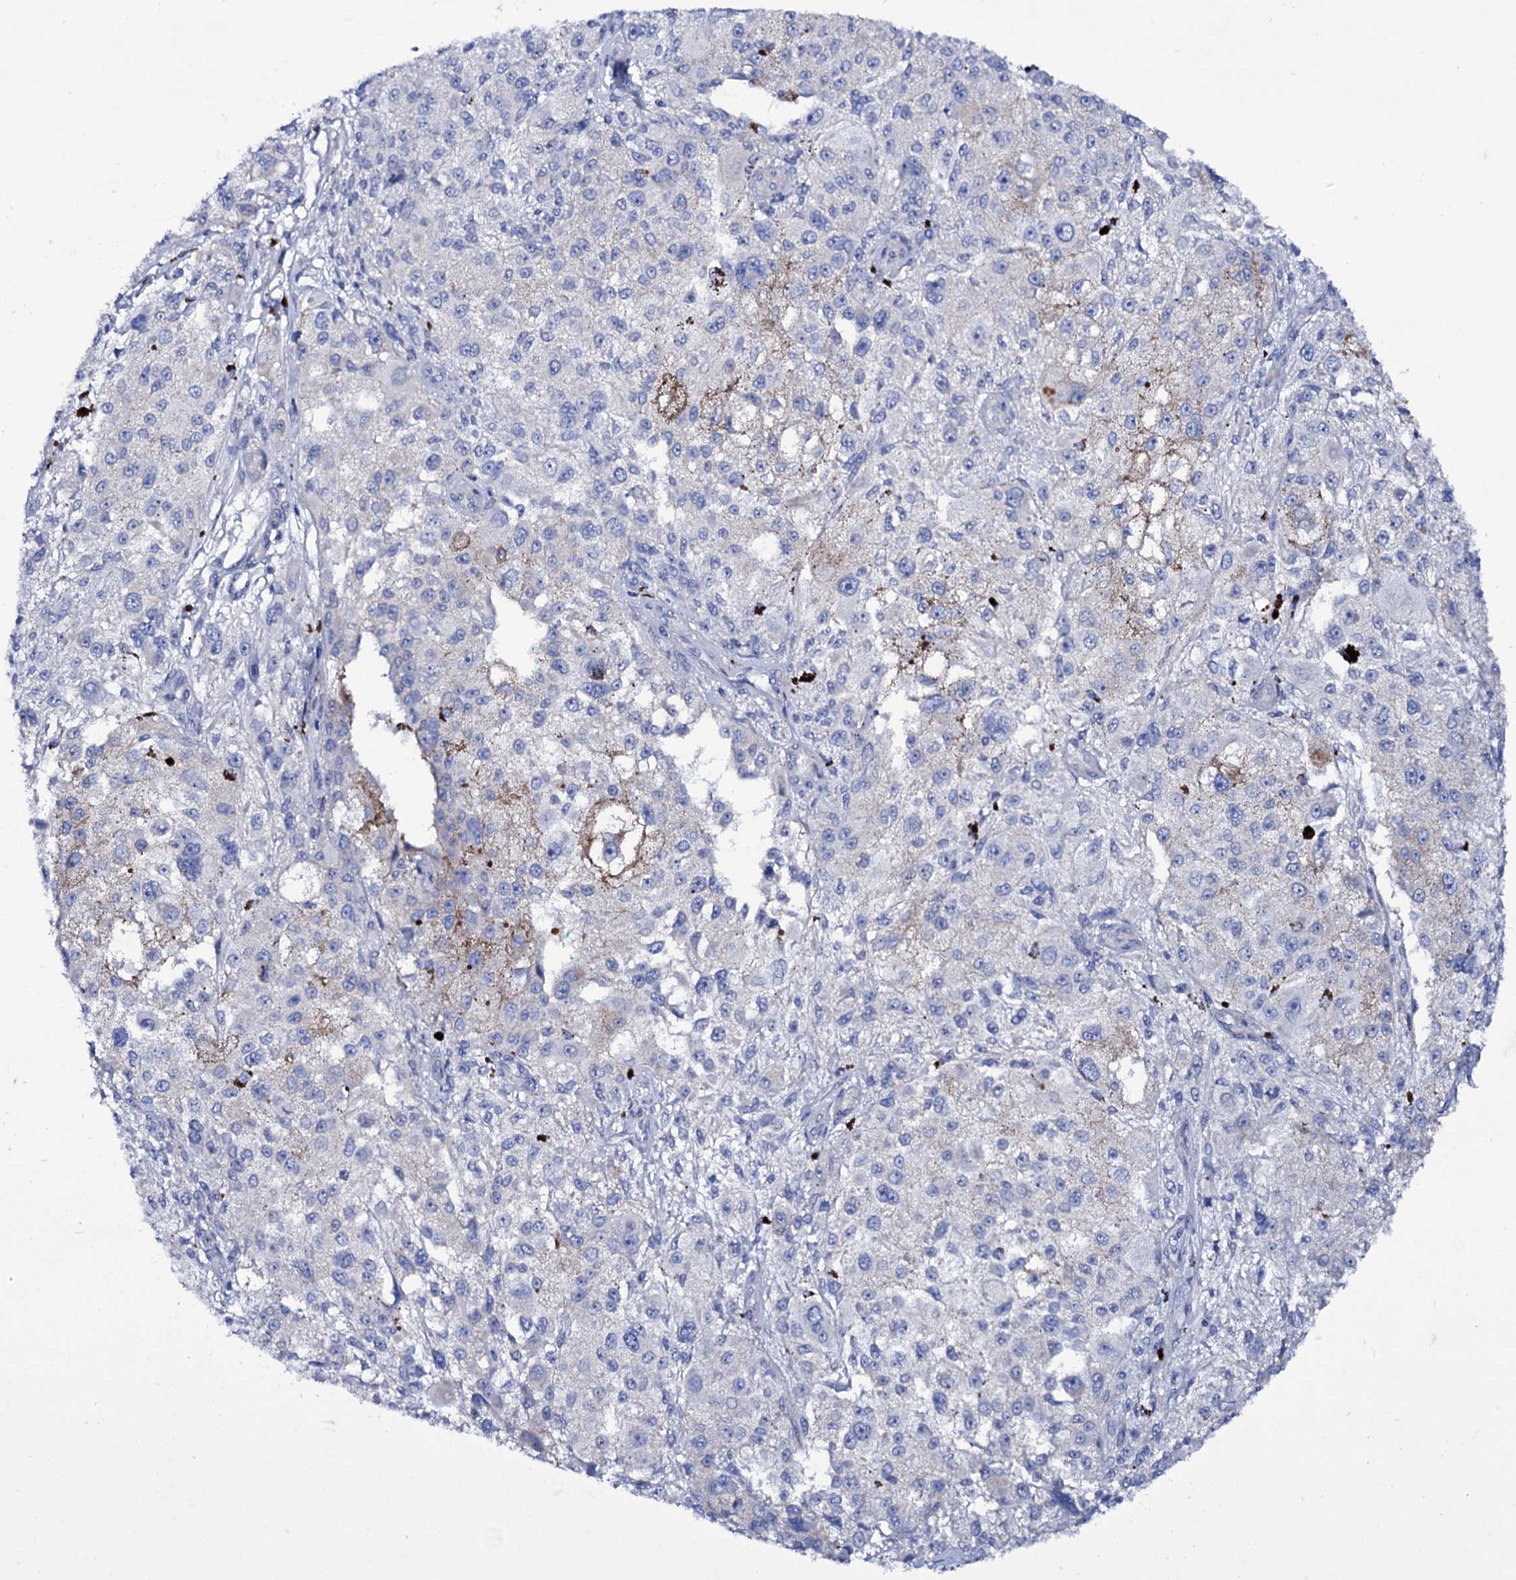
{"staining": {"intensity": "negative", "quantity": "none", "location": "none"}, "tissue": "melanoma", "cell_type": "Tumor cells", "image_type": "cancer", "snomed": [{"axis": "morphology", "description": "Necrosis, NOS"}, {"axis": "morphology", "description": "Malignant melanoma, NOS"}, {"axis": "topography", "description": "Skin"}], "caption": "Tumor cells show no significant protein expression in melanoma.", "gene": "AXL", "patient": {"sex": "female", "age": 87}}